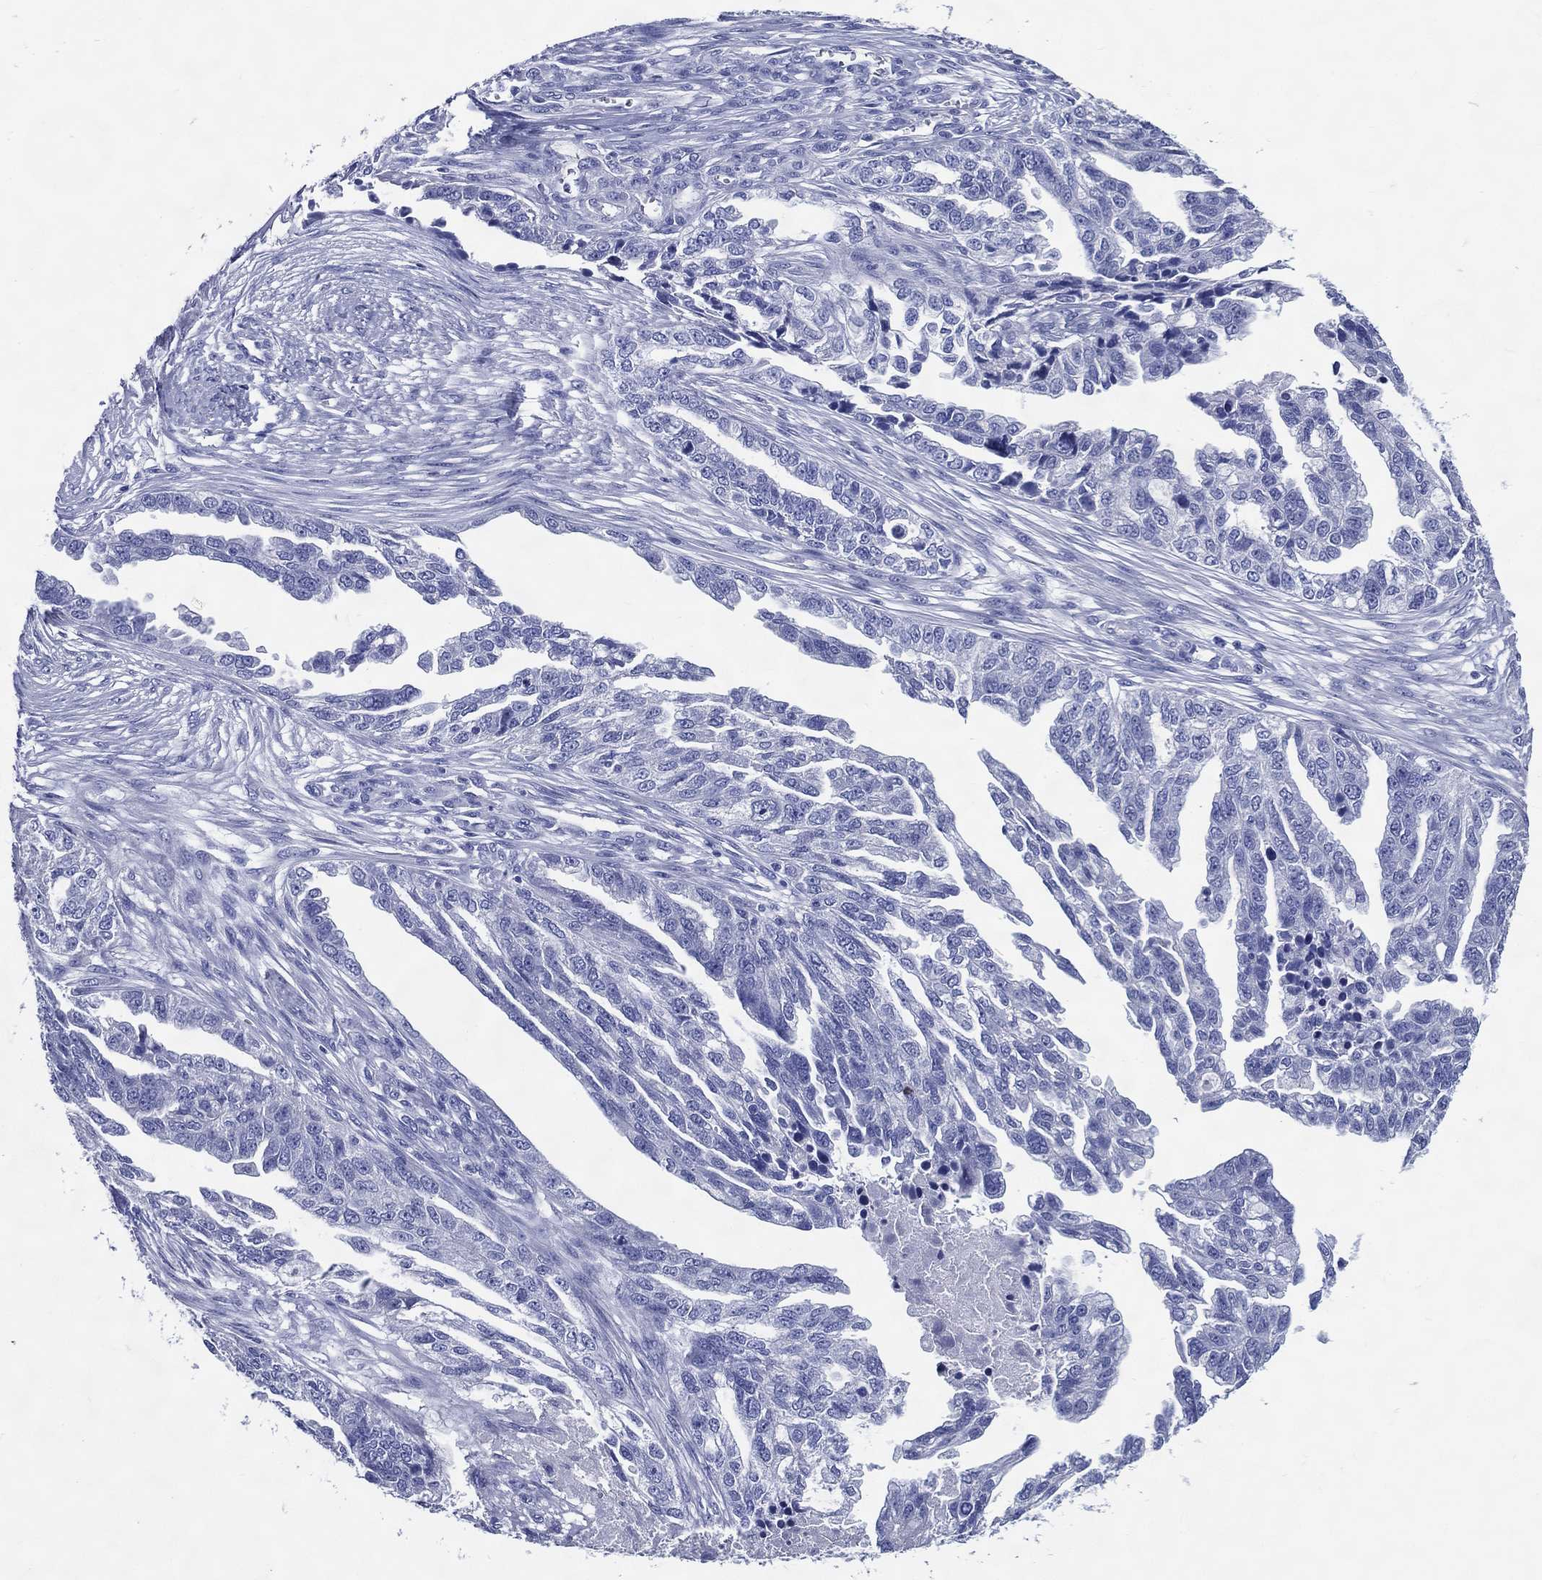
{"staining": {"intensity": "negative", "quantity": "none", "location": "none"}, "tissue": "ovarian cancer", "cell_type": "Tumor cells", "image_type": "cancer", "snomed": [{"axis": "morphology", "description": "Cystadenocarcinoma, serous, NOS"}, {"axis": "topography", "description": "Ovary"}], "caption": "Immunohistochemical staining of ovarian cancer exhibits no significant positivity in tumor cells. (Stains: DAB (3,3'-diaminobenzidine) immunohistochemistry with hematoxylin counter stain, Microscopy: brightfield microscopy at high magnification).", "gene": "ACE2", "patient": {"sex": "female", "age": 51}}